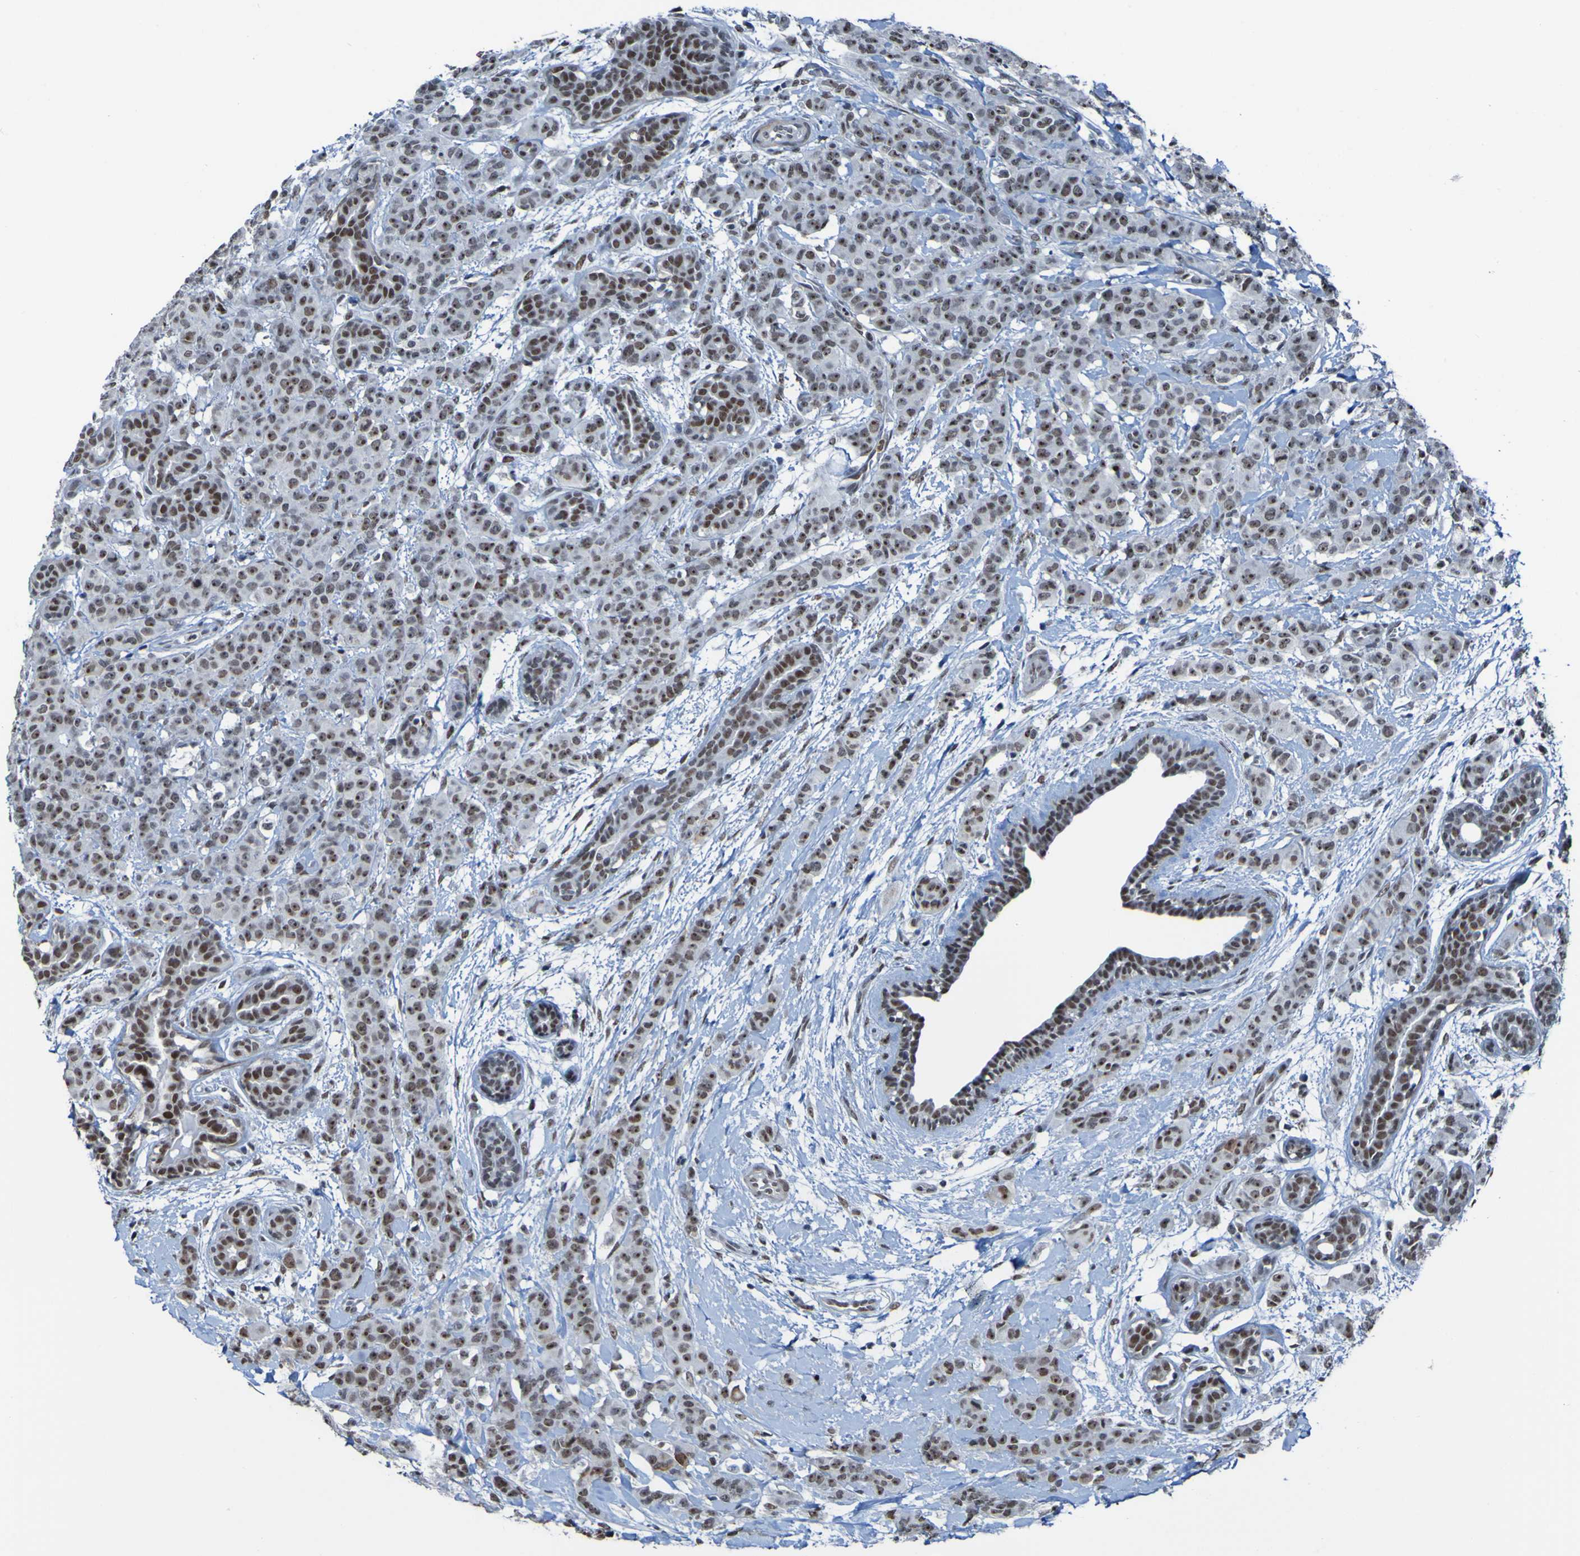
{"staining": {"intensity": "moderate", "quantity": ">75%", "location": "nuclear"}, "tissue": "breast cancer", "cell_type": "Tumor cells", "image_type": "cancer", "snomed": [{"axis": "morphology", "description": "Normal tissue, NOS"}, {"axis": "morphology", "description": "Duct carcinoma"}, {"axis": "topography", "description": "Breast"}], "caption": "Moderate nuclear protein staining is present in approximately >75% of tumor cells in invasive ductal carcinoma (breast).", "gene": "PHF2", "patient": {"sex": "female", "age": 40}}